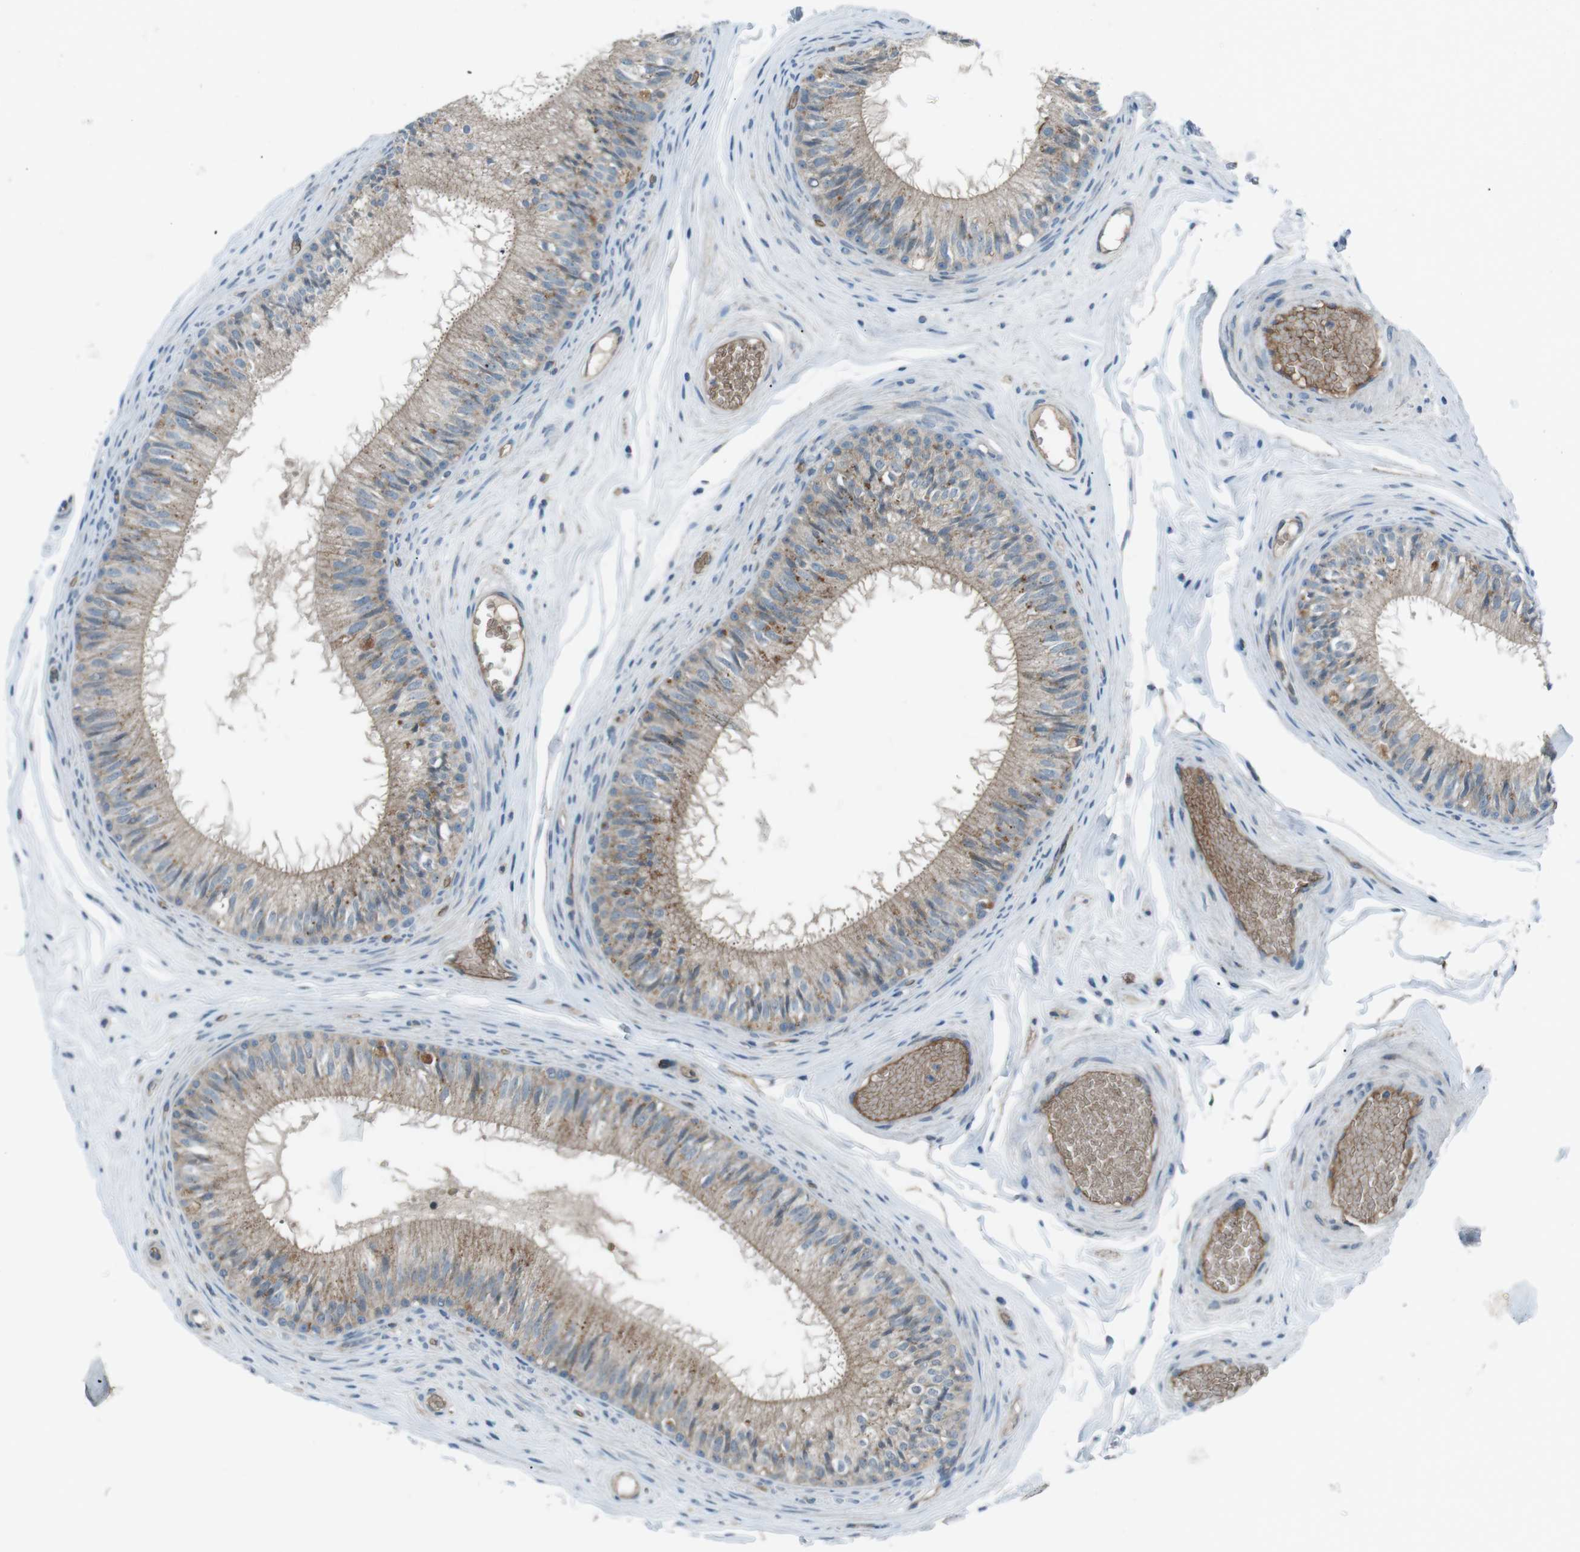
{"staining": {"intensity": "weak", "quantity": ">75%", "location": "cytoplasmic/membranous"}, "tissue": "epididymis", "cell_type": "Glandular cells", "image_type": "normal", "snomed": [{"axis": "morphology", "description": "Normal tissue, NOS"}, {"axis": "topography", "description": "Testis"}, {"axis": "topography", "description": "Epididymis"}], "caption": "DAB immunohistochemical staining of unremarkable epididymis reveals weak cytoplasmic/membranous protein expression in about >75% of glandular cells. Using DAB (brown) and hematoxylin (blue) stains, captured at high magnification using brightfield microscopy.", "gene": "SPTA1", "patient": {"sex": "male", "age": 36}}